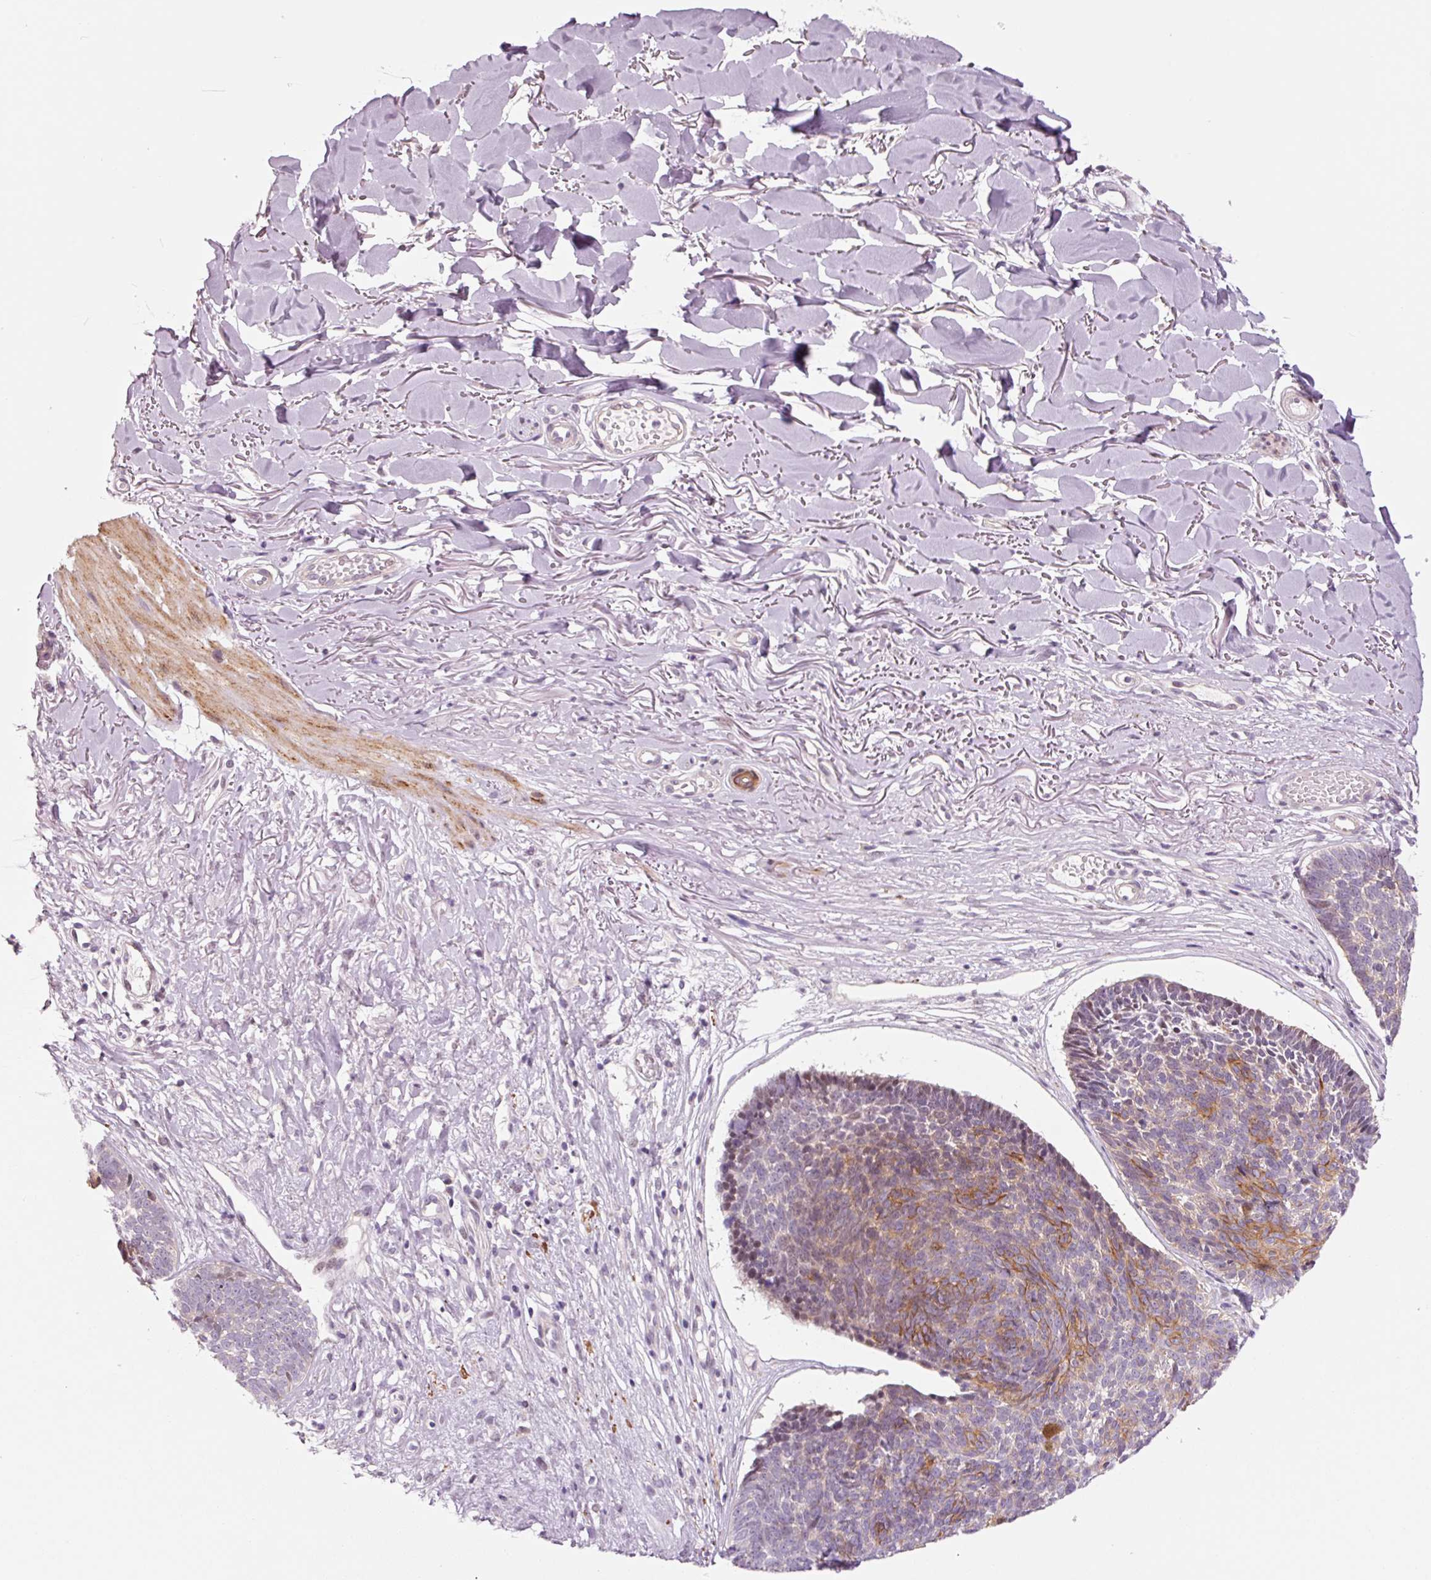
{"staining": {"intensity": "moderate", "quantity": "25%-75%", "location": "cytoplasmic/membranous"}, "tissue": "skin cancer", "cell_type": "Tumor cells", "image_type": "cancer", "snomed": [{"axis": "morphology", "description": "Basal cell carcinoma"}, {"axis": "topography", "description": "Skin"}, {"axis": "topography", "description": "Skin of neck"}, {"axis": "topography", "description": "Skin of shoulder"}, {"axis": "topography", "description": "Skin of back"}], "caption": "Immunohistochemistry histopathology image of skin cancer stained for a protein (brown), which demonstrates medium levels of moderate cytoplasmic/membranous positivity in approximately 25%-75% of tumor cells.", "gene": "DAPP1", "patient": {"sex": "male", "age": 80}}